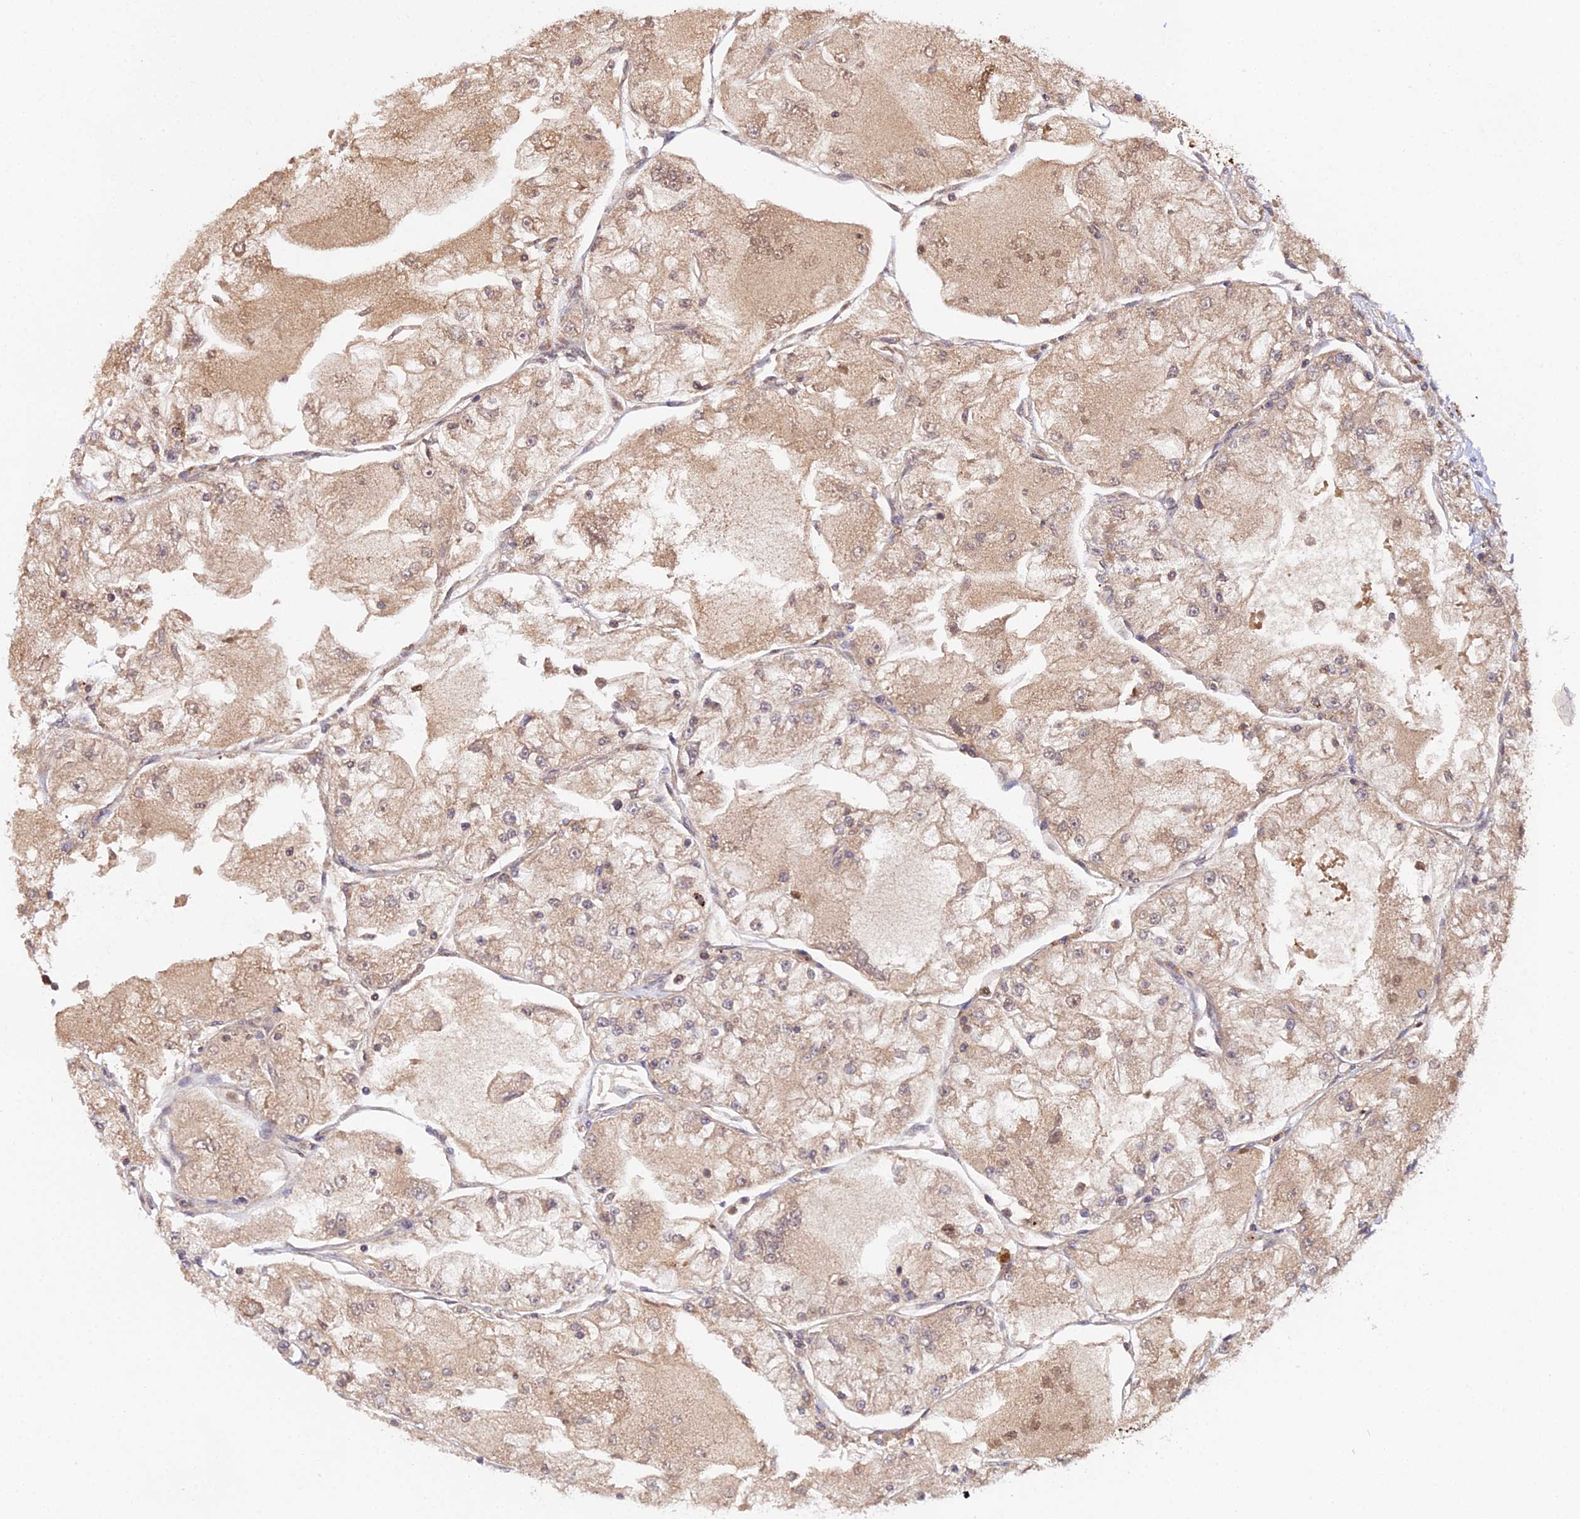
{"staining": {"intensity": "weak", "quantity": ">75%", "location": "cytoplasmic/membranous"}, "tissue": "renal cancer", "cell_type": "Tumor cells", "image_type": "cancer", "snomed": [{"axis": "morphology", "description": "Adenocarcinoma, NOS"}, {"axis": "topography", "description": "Kidney"}], "caption": "Protein expression analysis of human renal cancer (adenocarcinoma) reveals weak cytoplasmic/membranous staining in about >75% of tumor cells. (IHC, brightfield microscopy, high magnification).", "gene": "FBP1", "patient": {"sex": "female", "age": 72}}